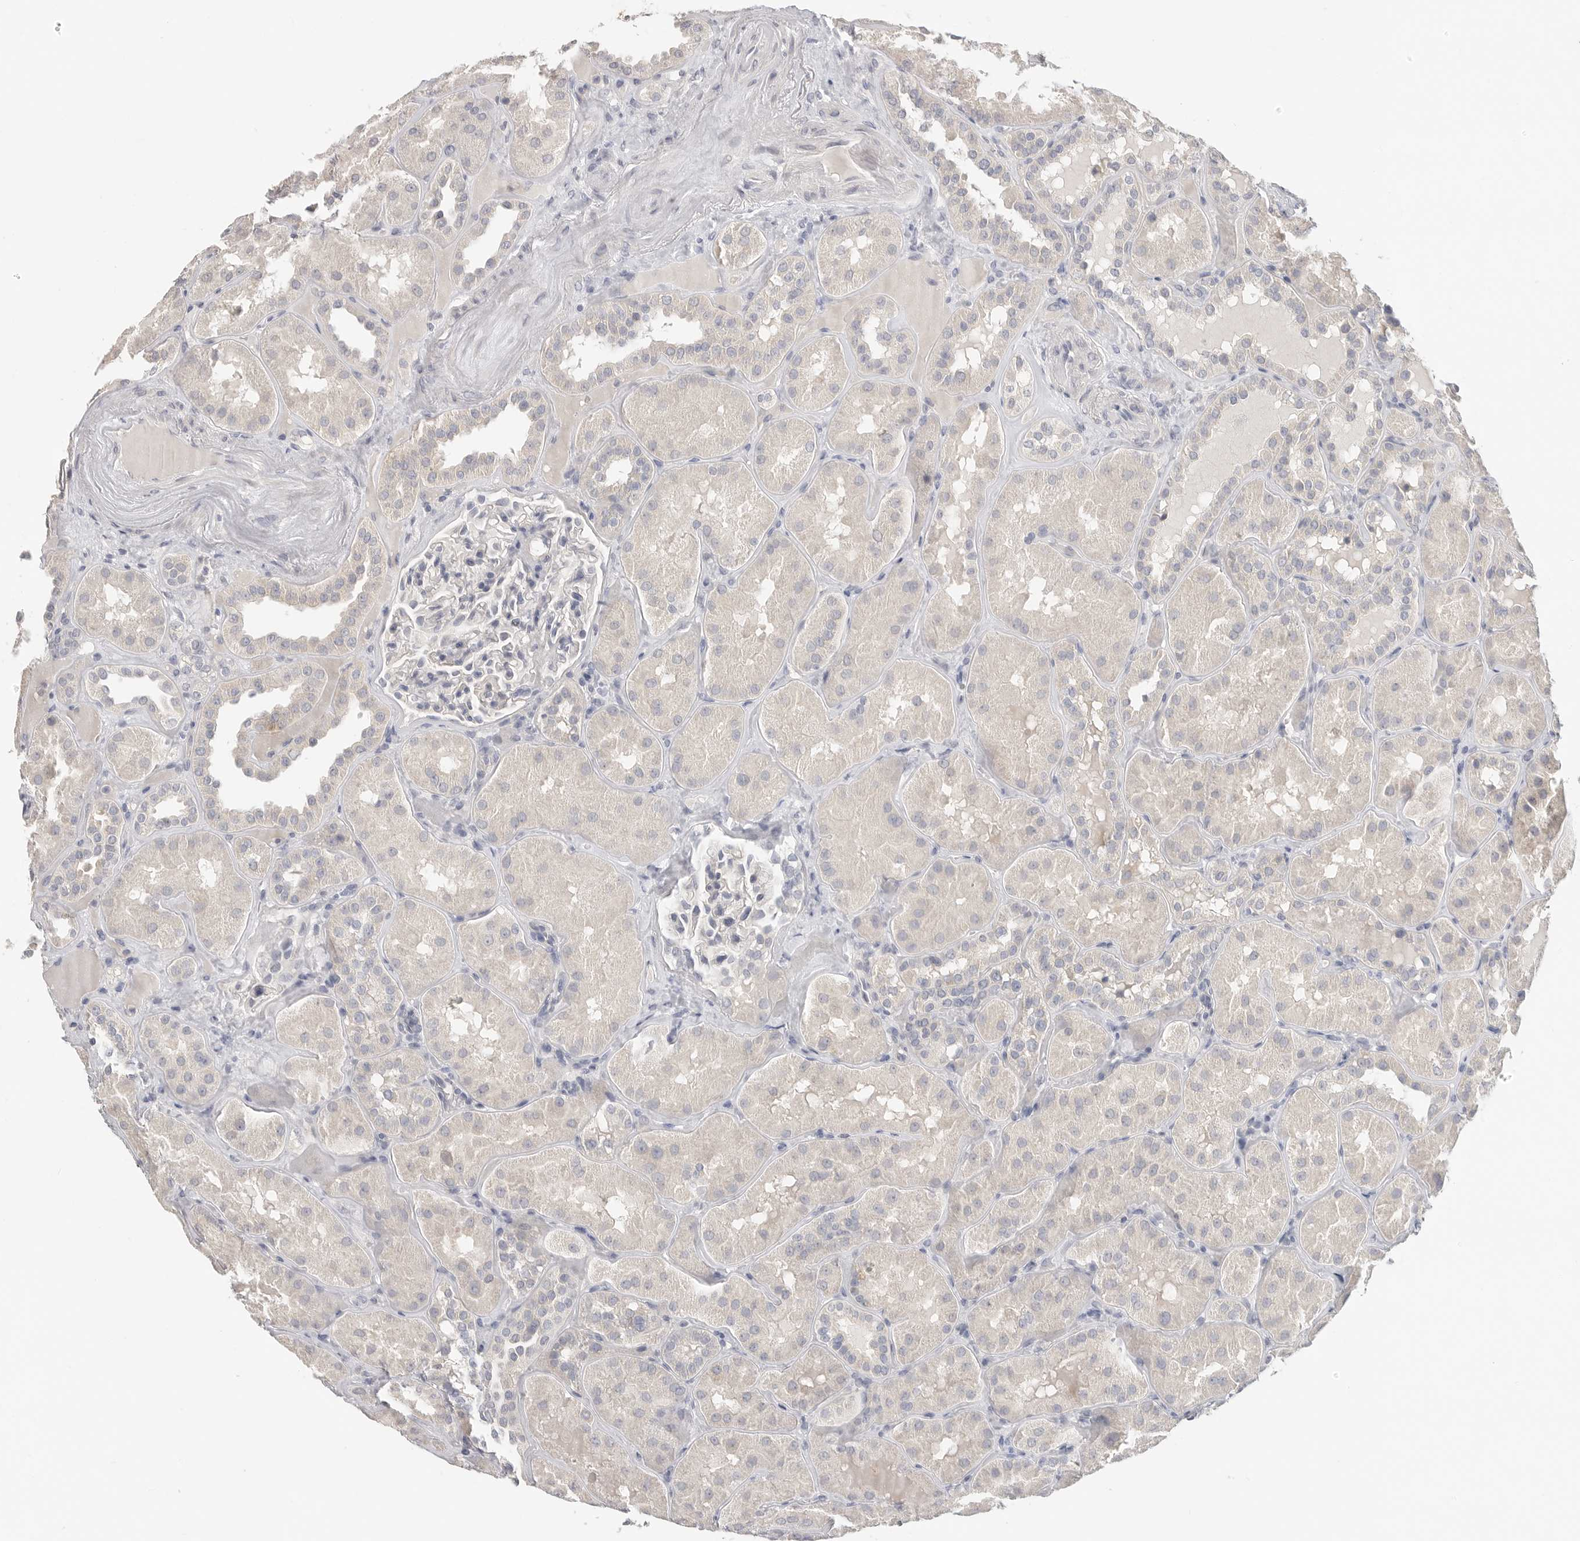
{"staining": {"intensity": "negative", "quantity": "none", "location": "none"}, "tissue": "renal cancer", "cell_type": "Tumor cells", "image_type": "cancer", "snomed": [{"axis": "morphology", "description": "Normal tissue, NOS"}, {"axis": "morphology", "description": "Adenocarcinoma, NOS"}, {"axis": "topography", "description": "Kidney"}], "caption": "Protein analysis of renal cancer (adenocarcinoma) displays no significant positivity in tumor cells.", "gene": "FBN2", "patient": {"sex": "female", "age": 72}}